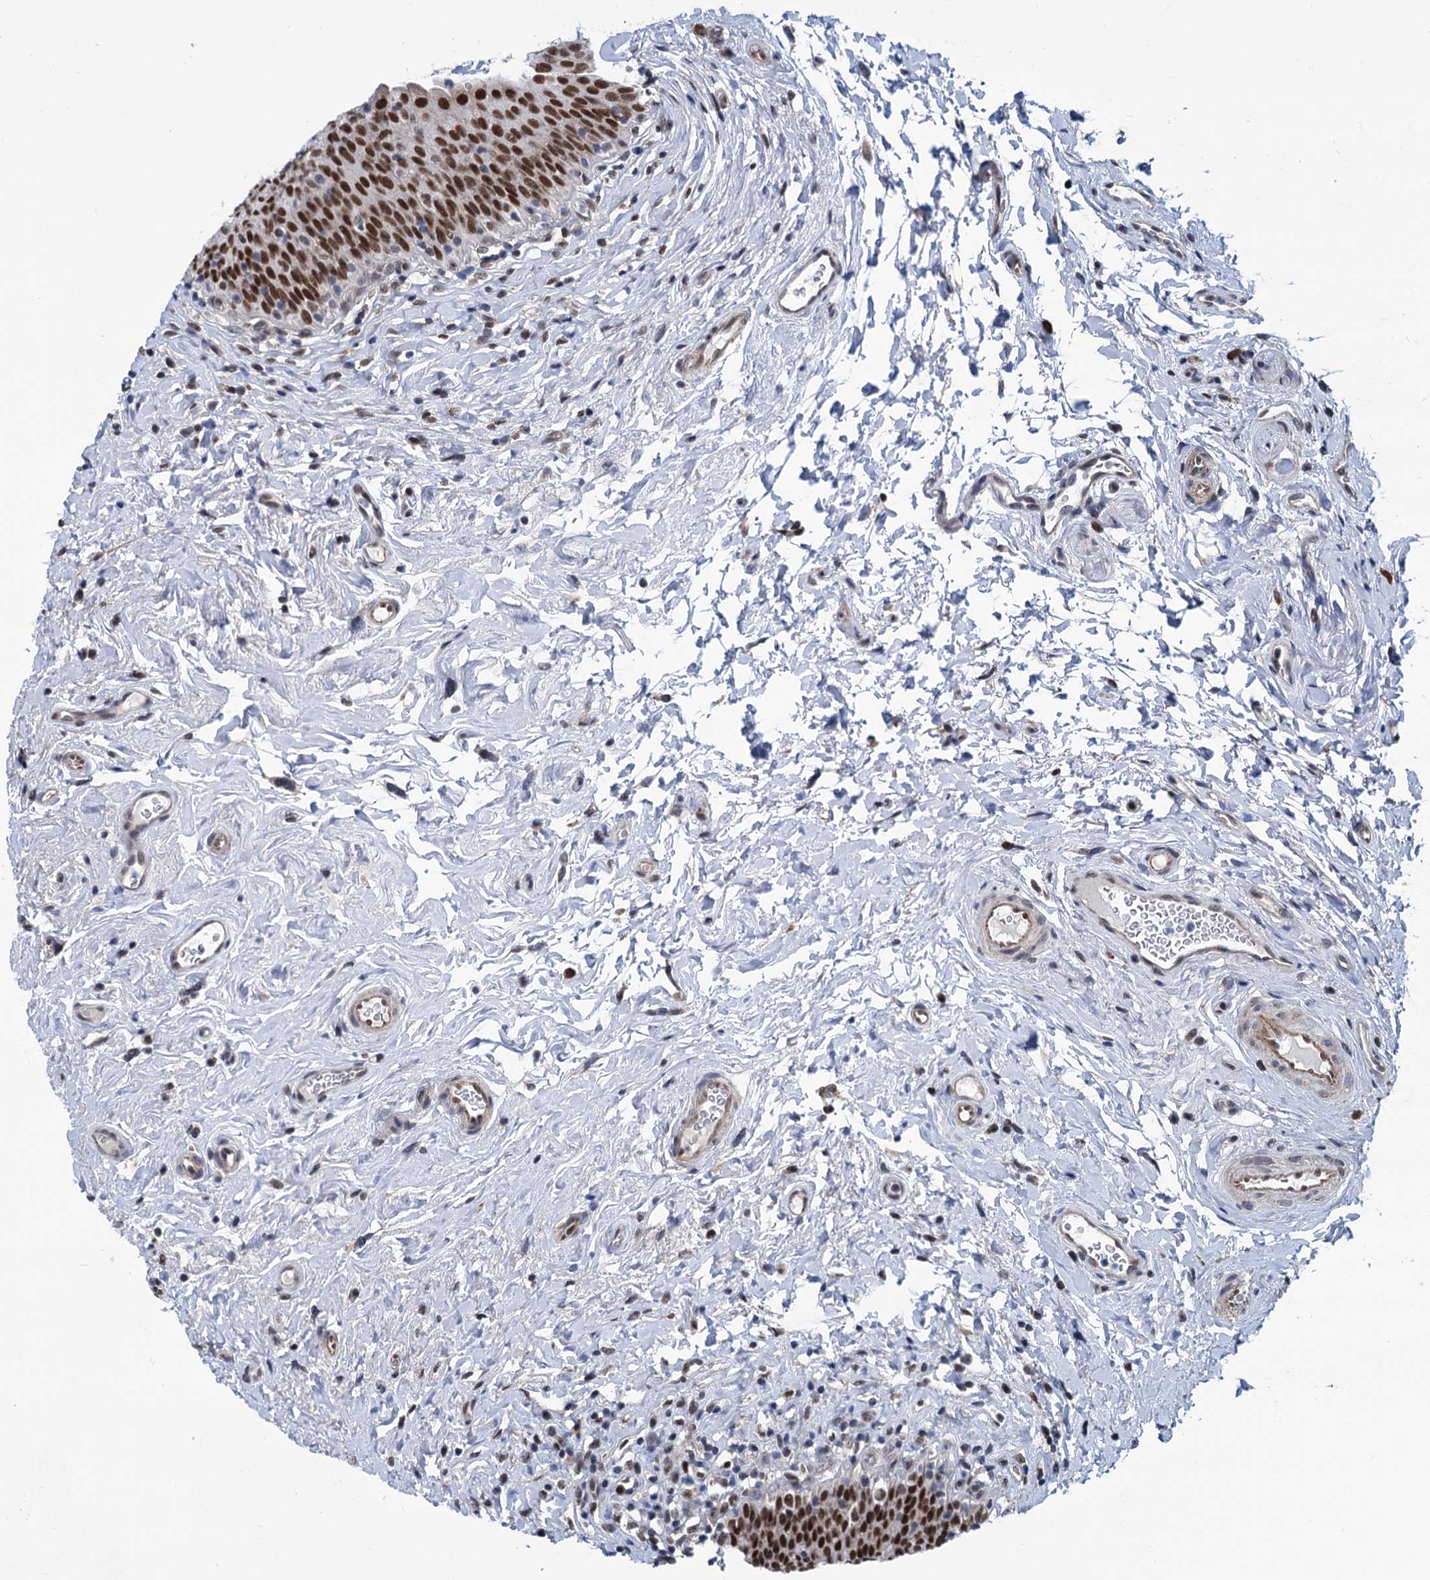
{"staining": {"intensity": "strong", "quantity": ">75%", "location": "nuclear"}, "tissue": "urinary bladder", "cell_type": "Urothelial cells", "image_type": "normal", "snomed": [{"axis": "morphology", "description": "Normal tissue, NOS"}, {"axis": "topography", "description": "Urinary bladder"}], "caption": "Urinary bladder stained for a protein displays strong nuclear positivity in urothelial cells. (Brightfield microscopy of DAB IHC at high magnification).", "gene": "MORN3", "patient": {"sex": "male", "age": 83}}